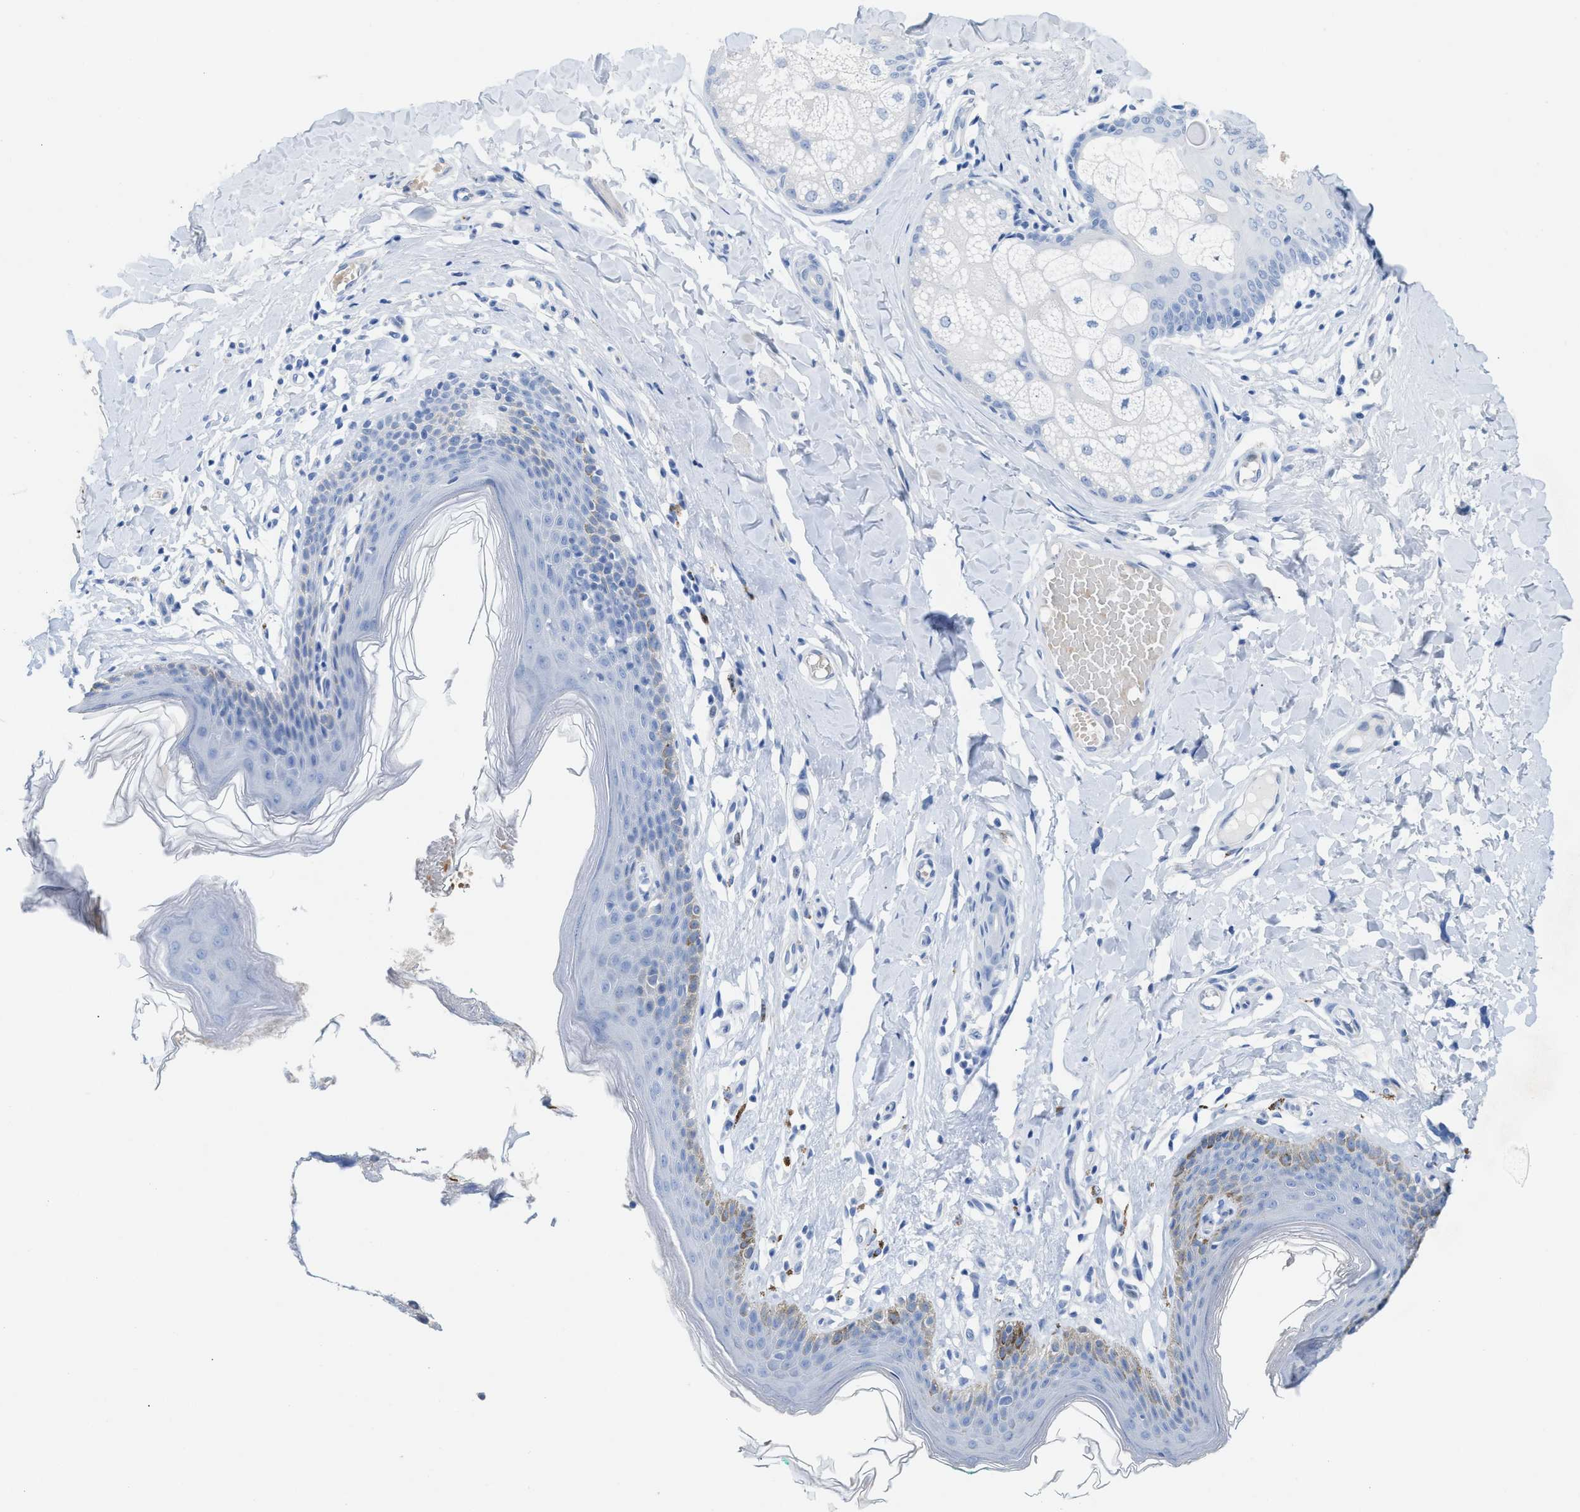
{"staining": {"intensity": "moderate", "quantity": "<25%", "location": "cytoplasmic/membranous"}, "tissue": "skin", "cell_type": "Epidermal cells", "image_type": "normal", "snomed": [{"axis": "morphology", "description": "Normal tissue, NOS"}, {"axis": "topography", "description": "Vulva"}], "caption": "A histopathology image of skin stained for a protein reveals moderate cytoplasmic/membranous brown staining in epidermal cells. (DAB IHC with brightfield microscopy, high magnification).", "gene": "ANKFN1", "patient": {"sex": "female", "age": 66}}